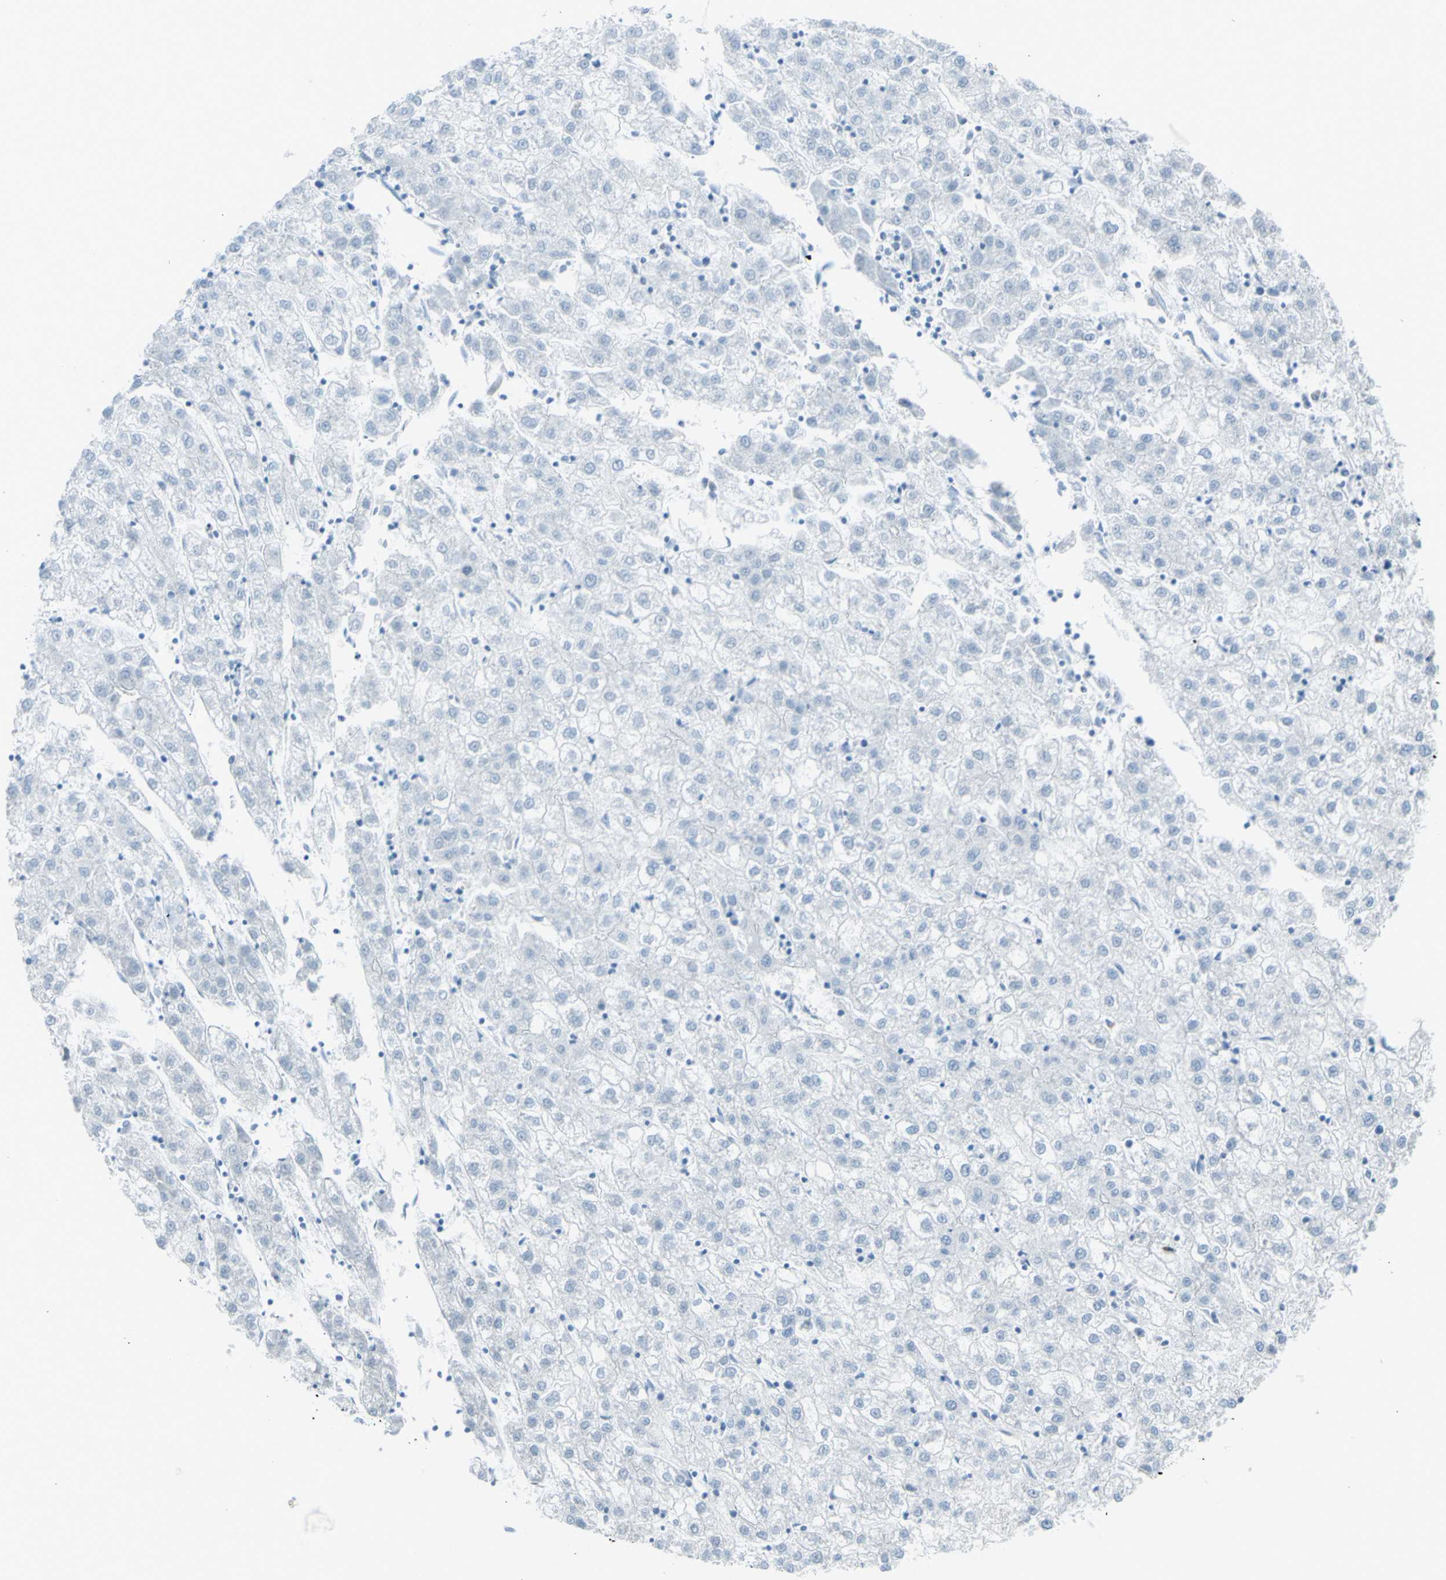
{"staining": {"intensity": "negative", "quantity": "none", "location": "none"}, "tissue": "liver cancer", "cell_type": "Tumor cells", "image_type": "cancer", "snomed": [{"axis": "morphology", "description": "Carcinoma, Hepatocellular, NOS"}, {"axis": "topography", "description": "Liver"}], "caption": "High magnification brightfield microscopy of liver hepatocellular carcinoma stained with DAB (brown) and counterstained with hematoxylin (blue): tumor cells show no significant expression.", "gene": "TFPI2", "patient": {"sex": "male", "age": 72}}